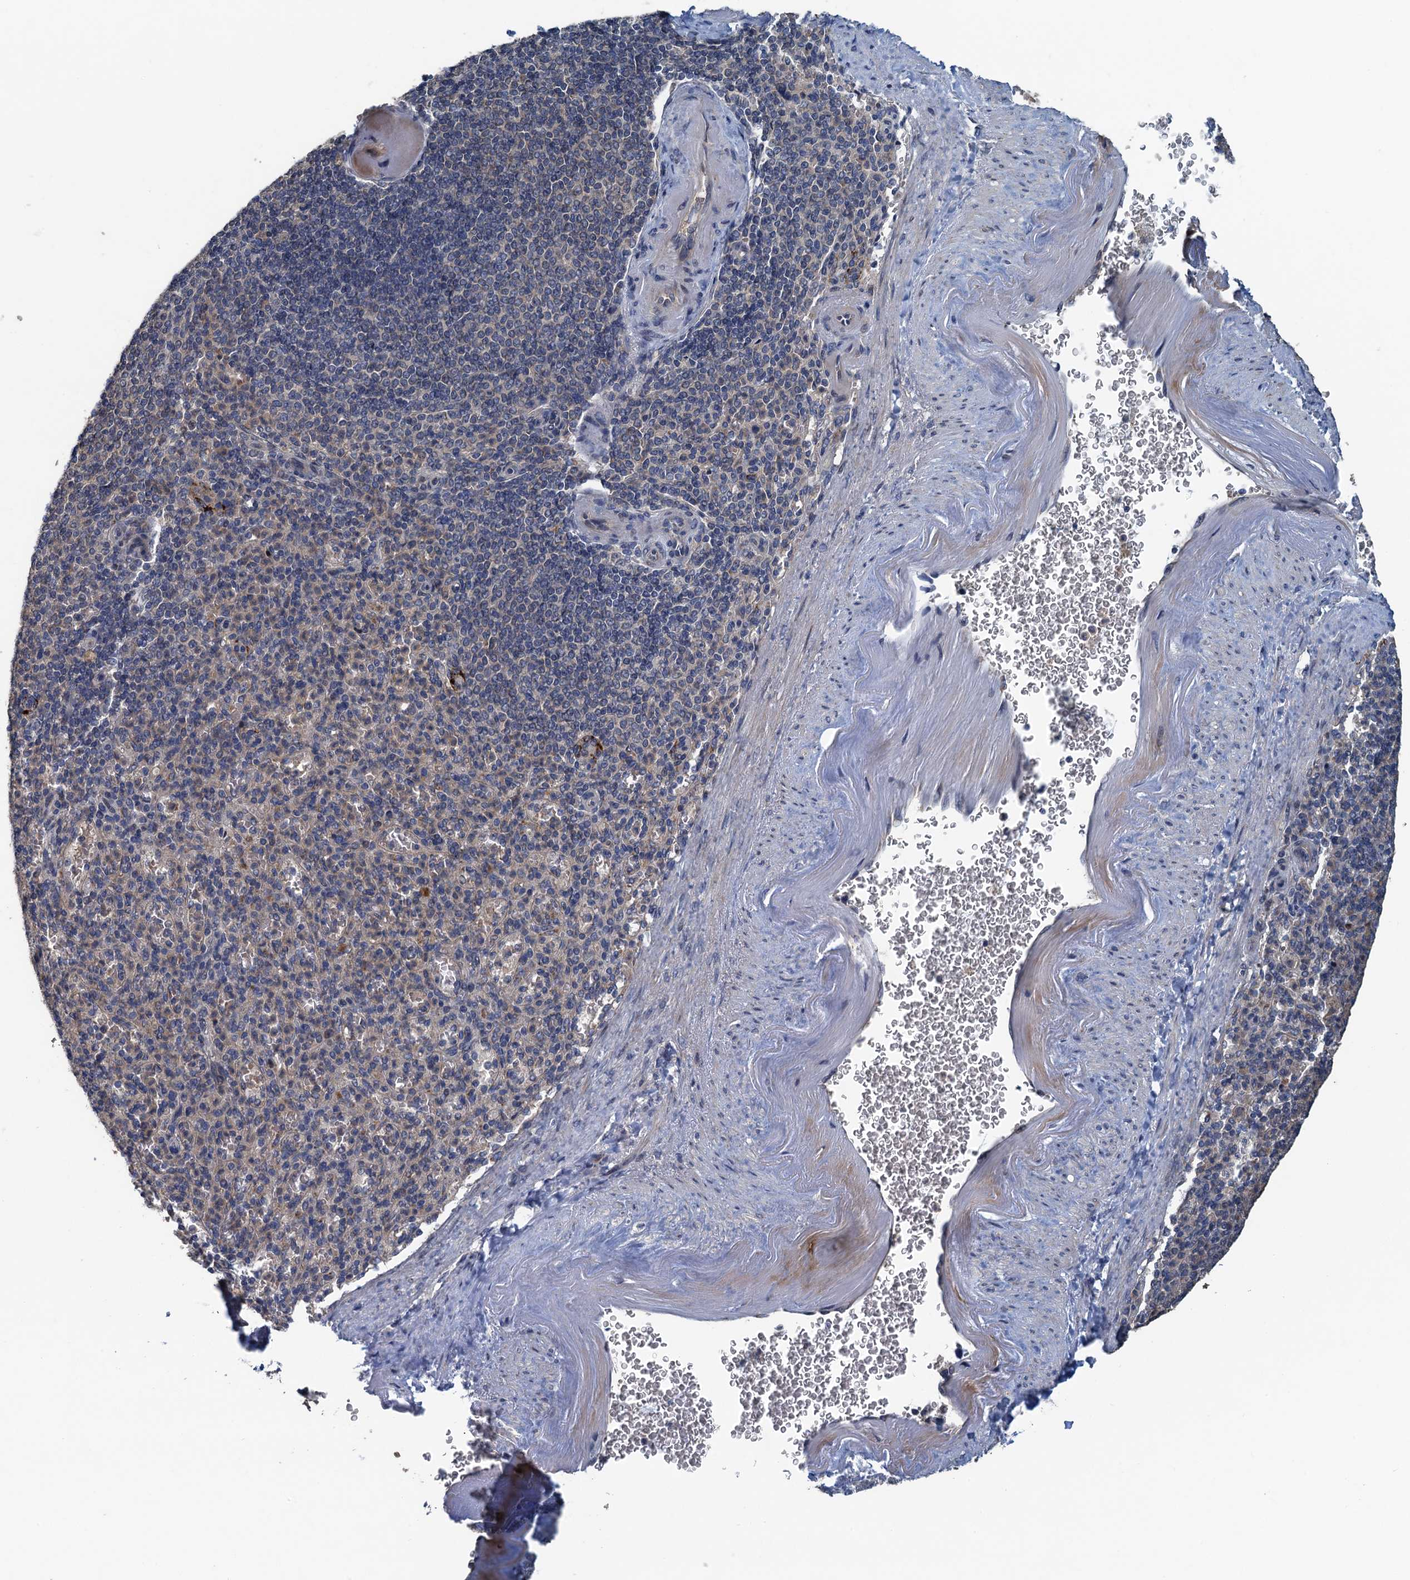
{"staining": {"intensity": "moderate", "quantity": "<25%", "location": "cytoplasmic/membranous"}, "tissue": "spleen", "cell_type": "Cells in red pulp", "image_type": "normal", "snomed": [{"axis": "morphology", "description": "Normal tissue, NOS"}, {"axis": "topography", "description": "Spleen"}], "caption": "Cells in red pulp display low levels of moderate cytoplasmic/membranous staining in about <25% of cells in unremarkable human spleen. Nuclei are stained in blue.", "gene": "KBTBD8", "patient": {"sex": "female", "age": 74}}